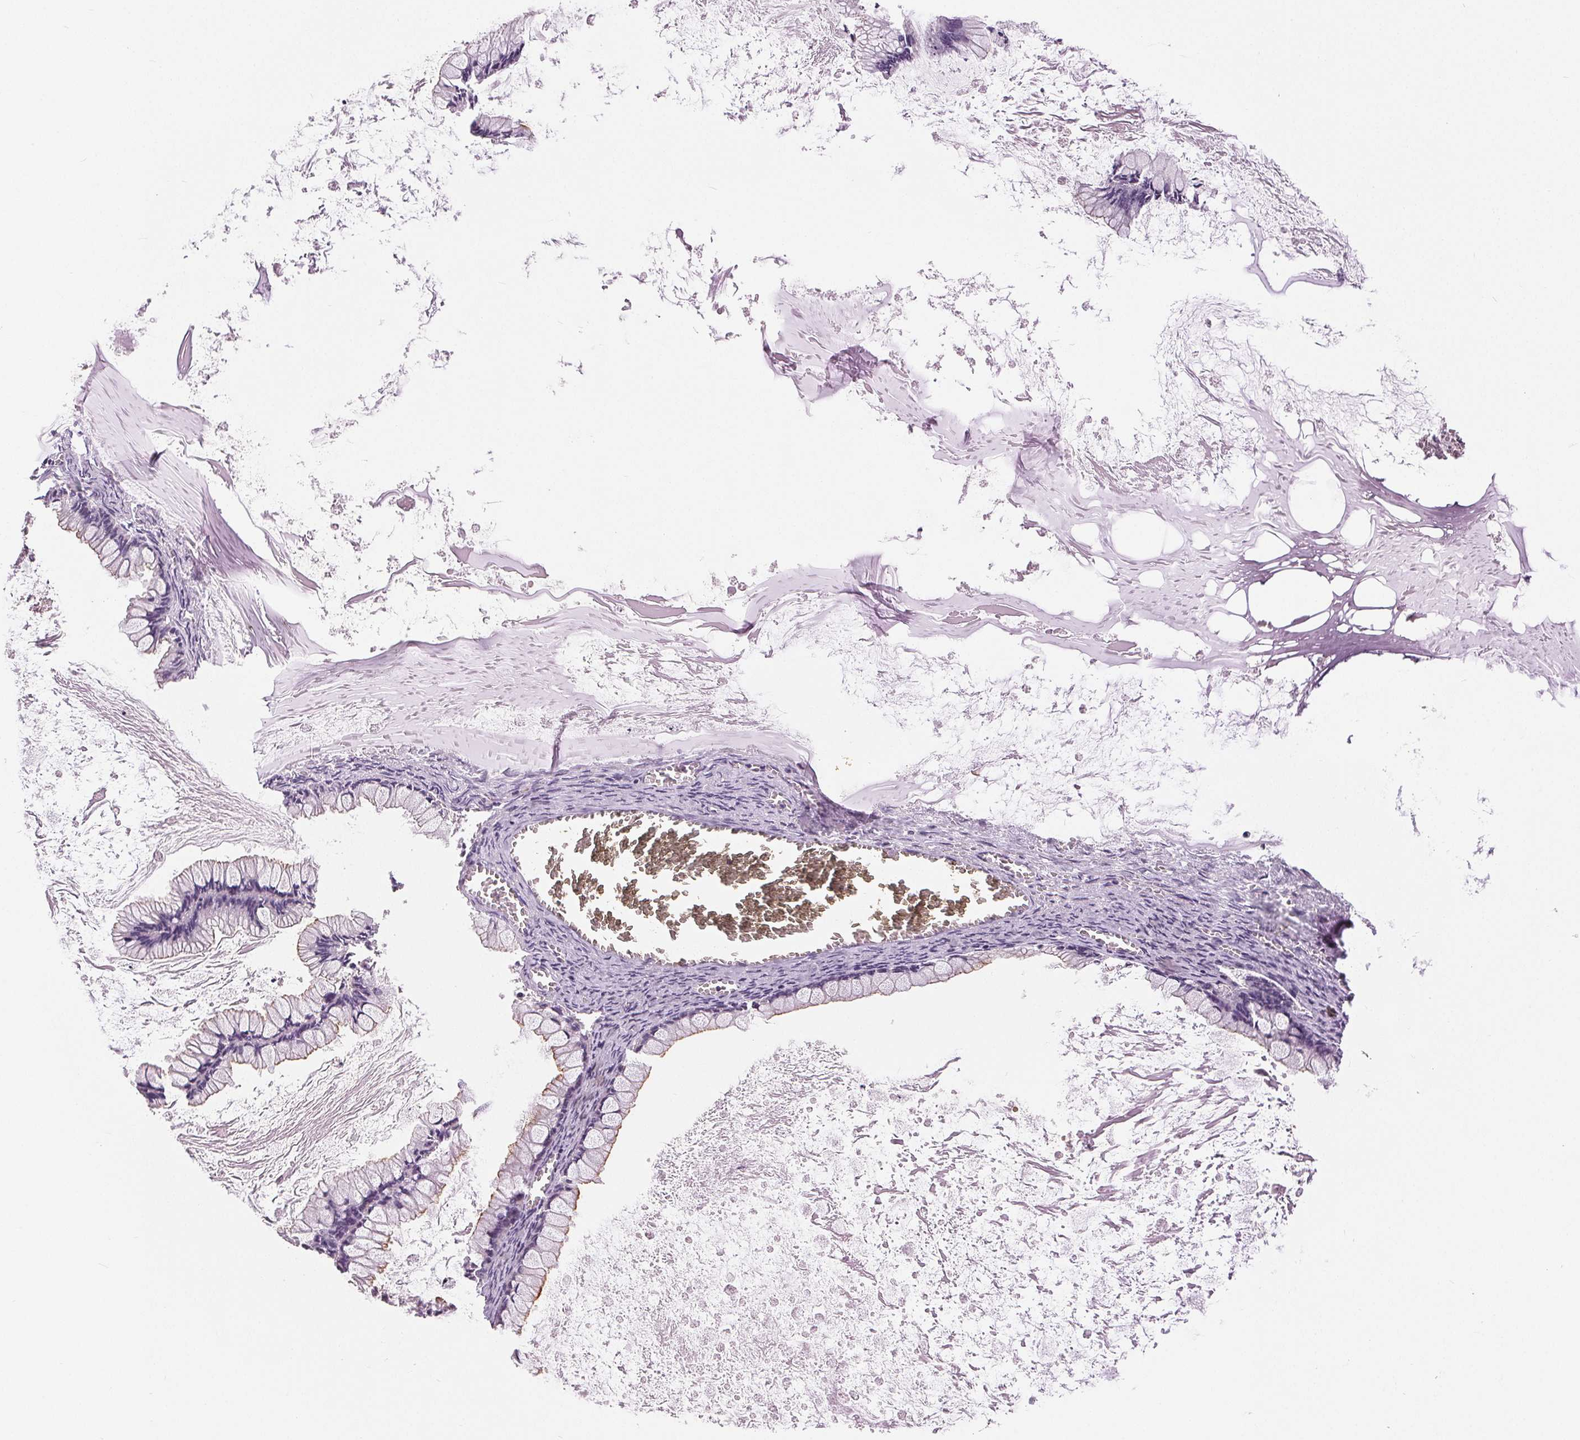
{"staining": {"intensity": "weak", "quantity": "<25%", "location": "cytoplasmic/membranous"}, "tissue": "ovarian cancer", "cell_type": "Tumor cells", "image_type": "cancer", "snomed": [{"axis": "morphology", "description": "Cystadenocarcinoma, mucinous, NOS"}, {"axis": "topography", "description": "Ovary"}], "caption": "Immunohistochemistry (IHC) image of neoplastic tissue: human ovarian cancer (mucinous cystadenocarcinoma) stained with DAB displays no significant protein positivity in tumor cells.", "gene": "MISP", "patient": {"sex": "female", "age": 67}}